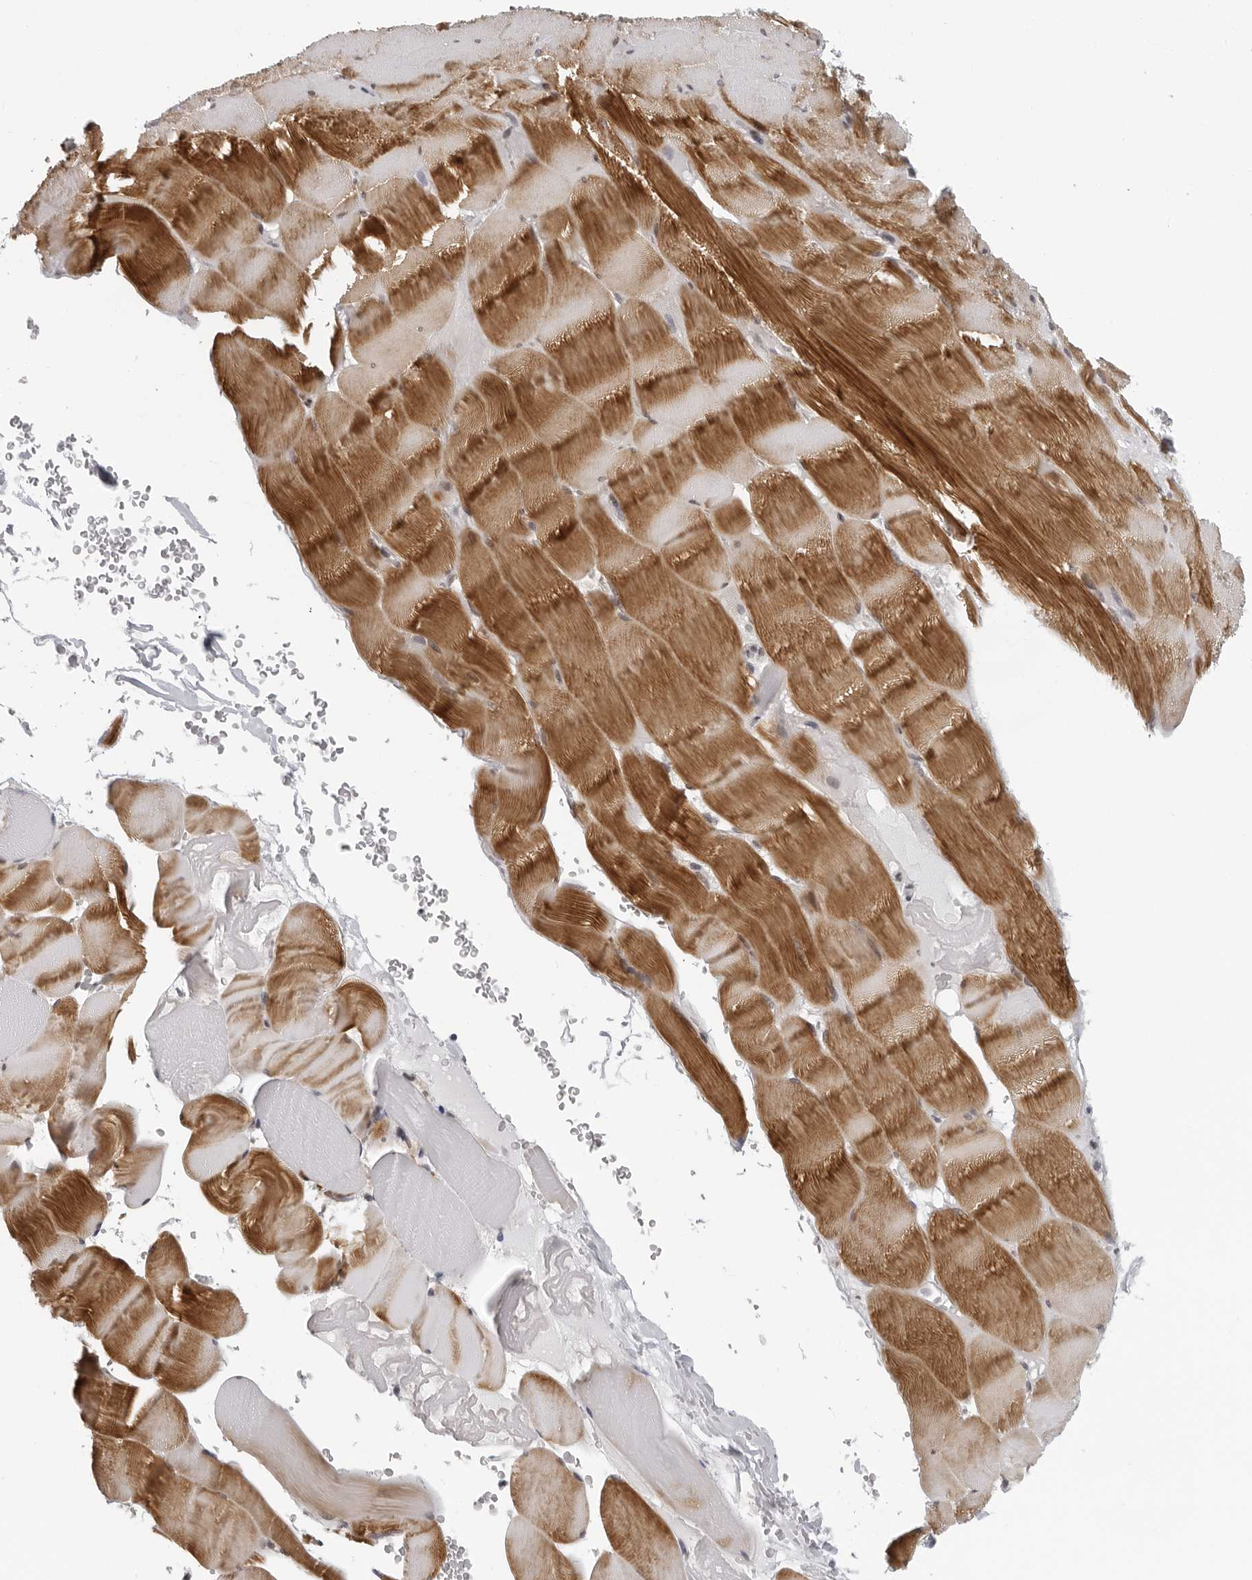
{"staining": {"intensity": "moderate", "quantity": ">75%", "location": "cytoplasmic/membranous"}, "tissue": "skeletal muscle", "cell_type": "Myocytes", "image_type": "normal", "snomed": [{"axis": "morphology", "description": "Normal tissue, NOS"}, {"axis": "topography", "description": "Skeletal muscle"}], "caption": "Immunohistochemistry (IHC) micrograph of benign skeletal muscle: human skeletal muscle stained using immunohistochemistry reveals medium levels of moderate protein expression localized specifically in the cytoplasmic/membranous of myocytes, appearing as a cytoplasmic/membranous brown color.", "gene": "PIP4K2C", "patient": {"sex": "male", "age": 62}}